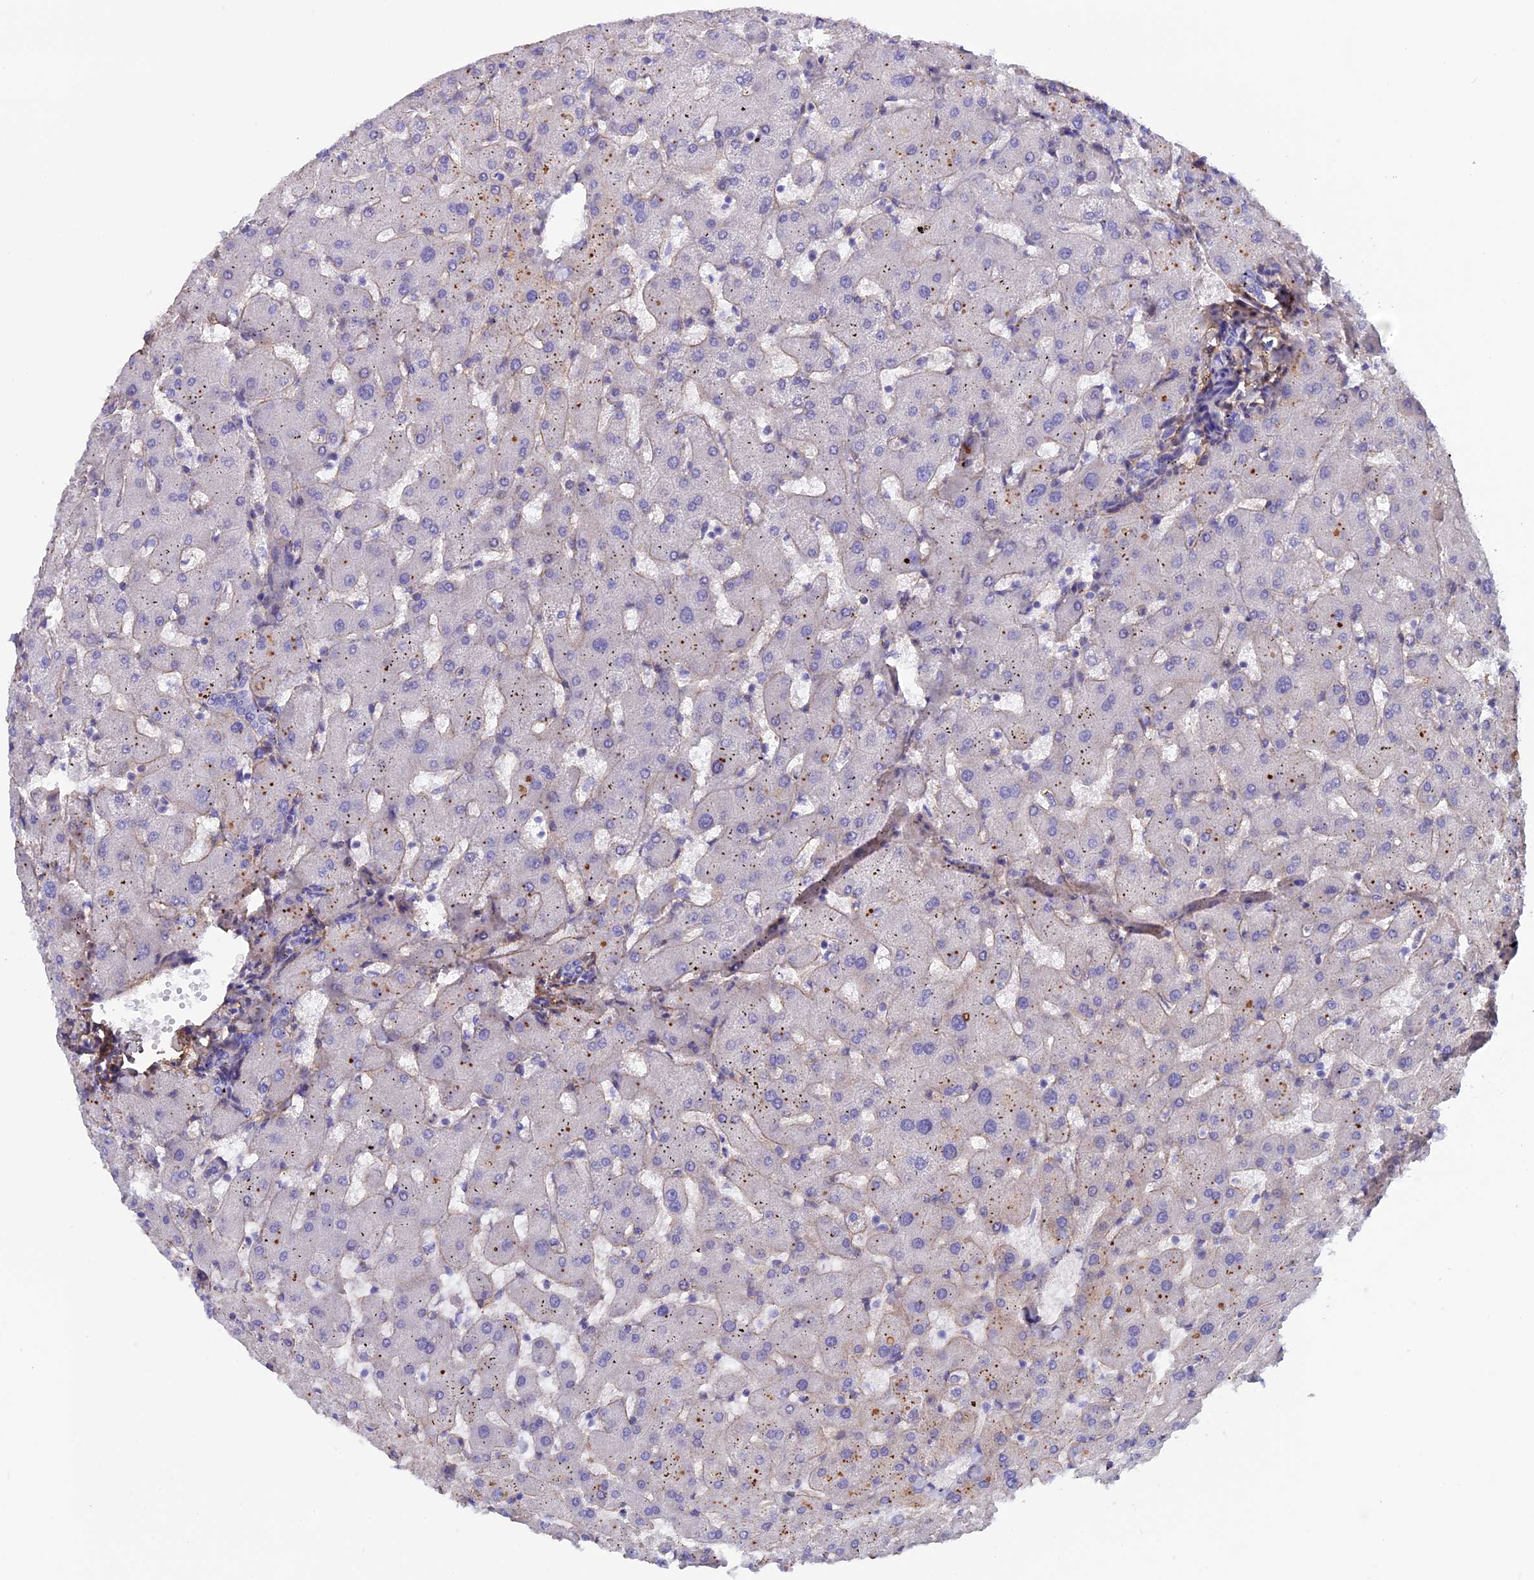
{"staining": {"intensity": "negative", "quantity": "none", "location": "none"}, "tissue": "liver", "cell_type": "Cholangiocytes", "image_type": "normal", "snomed": [{"axis": "morphology", "description": "Normal tissue, NOS"}, {"axis": "topography", "description": "Liver"}], "caption": "This is a photomicrograph of IHC staining of benign liver, which shows no expression in cholangiocytes.", "gene": "COL4A3", "patient": {"sex": "female", "age": 63}}